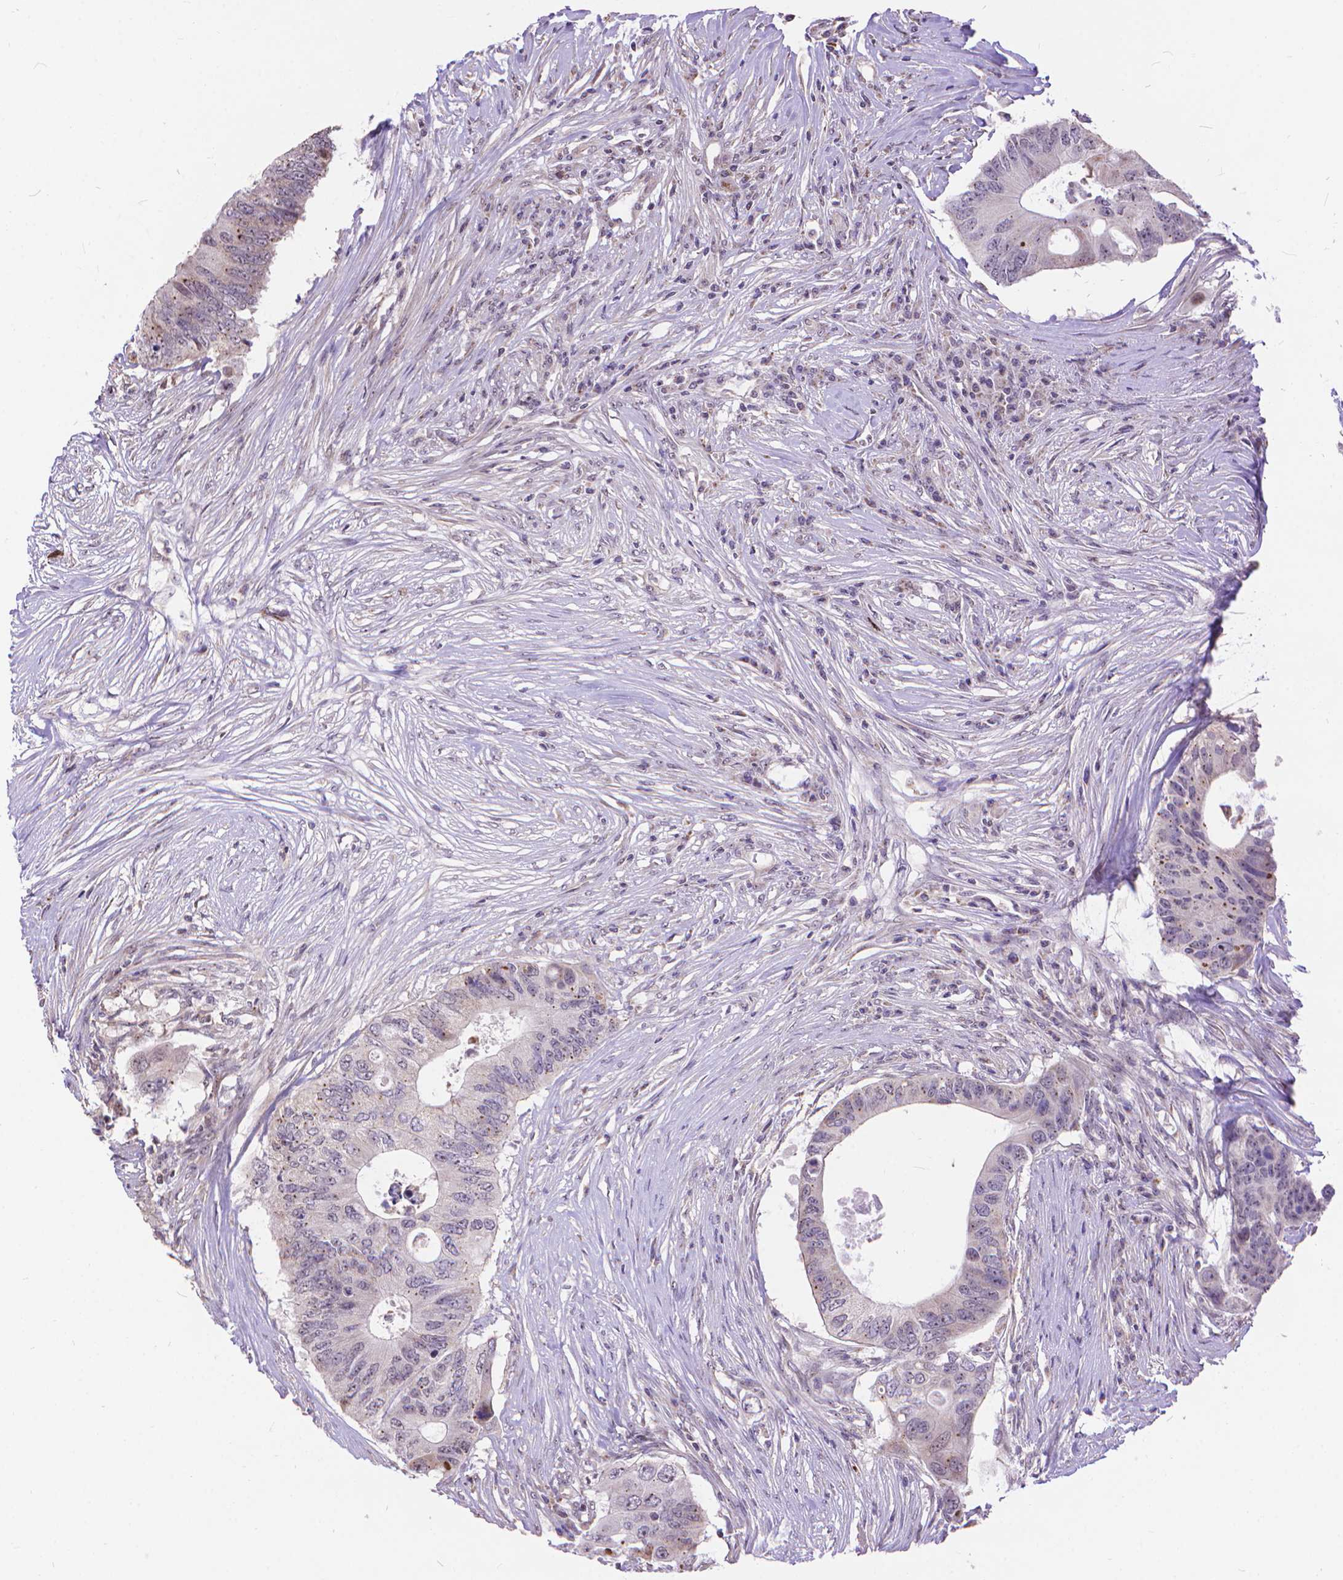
{"staining": {"intensity": "negative", "quantity": "none", "location": "none"}, "tissue": "colorectal cancer", "cell_type": "Tumor cells", "image_type": "cancer", "snomed": [{"axis": "morphology", "description": "Adenocarcinoma, NOS"}, {"axis": "topography", "description": "Colon"}], "caption": "Histopathology image shows no significant protein positivity in tumor cells of colorectal cancer (adenocarcinoma).", "gene": "TMEM135", "patient": {"sex": "male", "age": 71}}